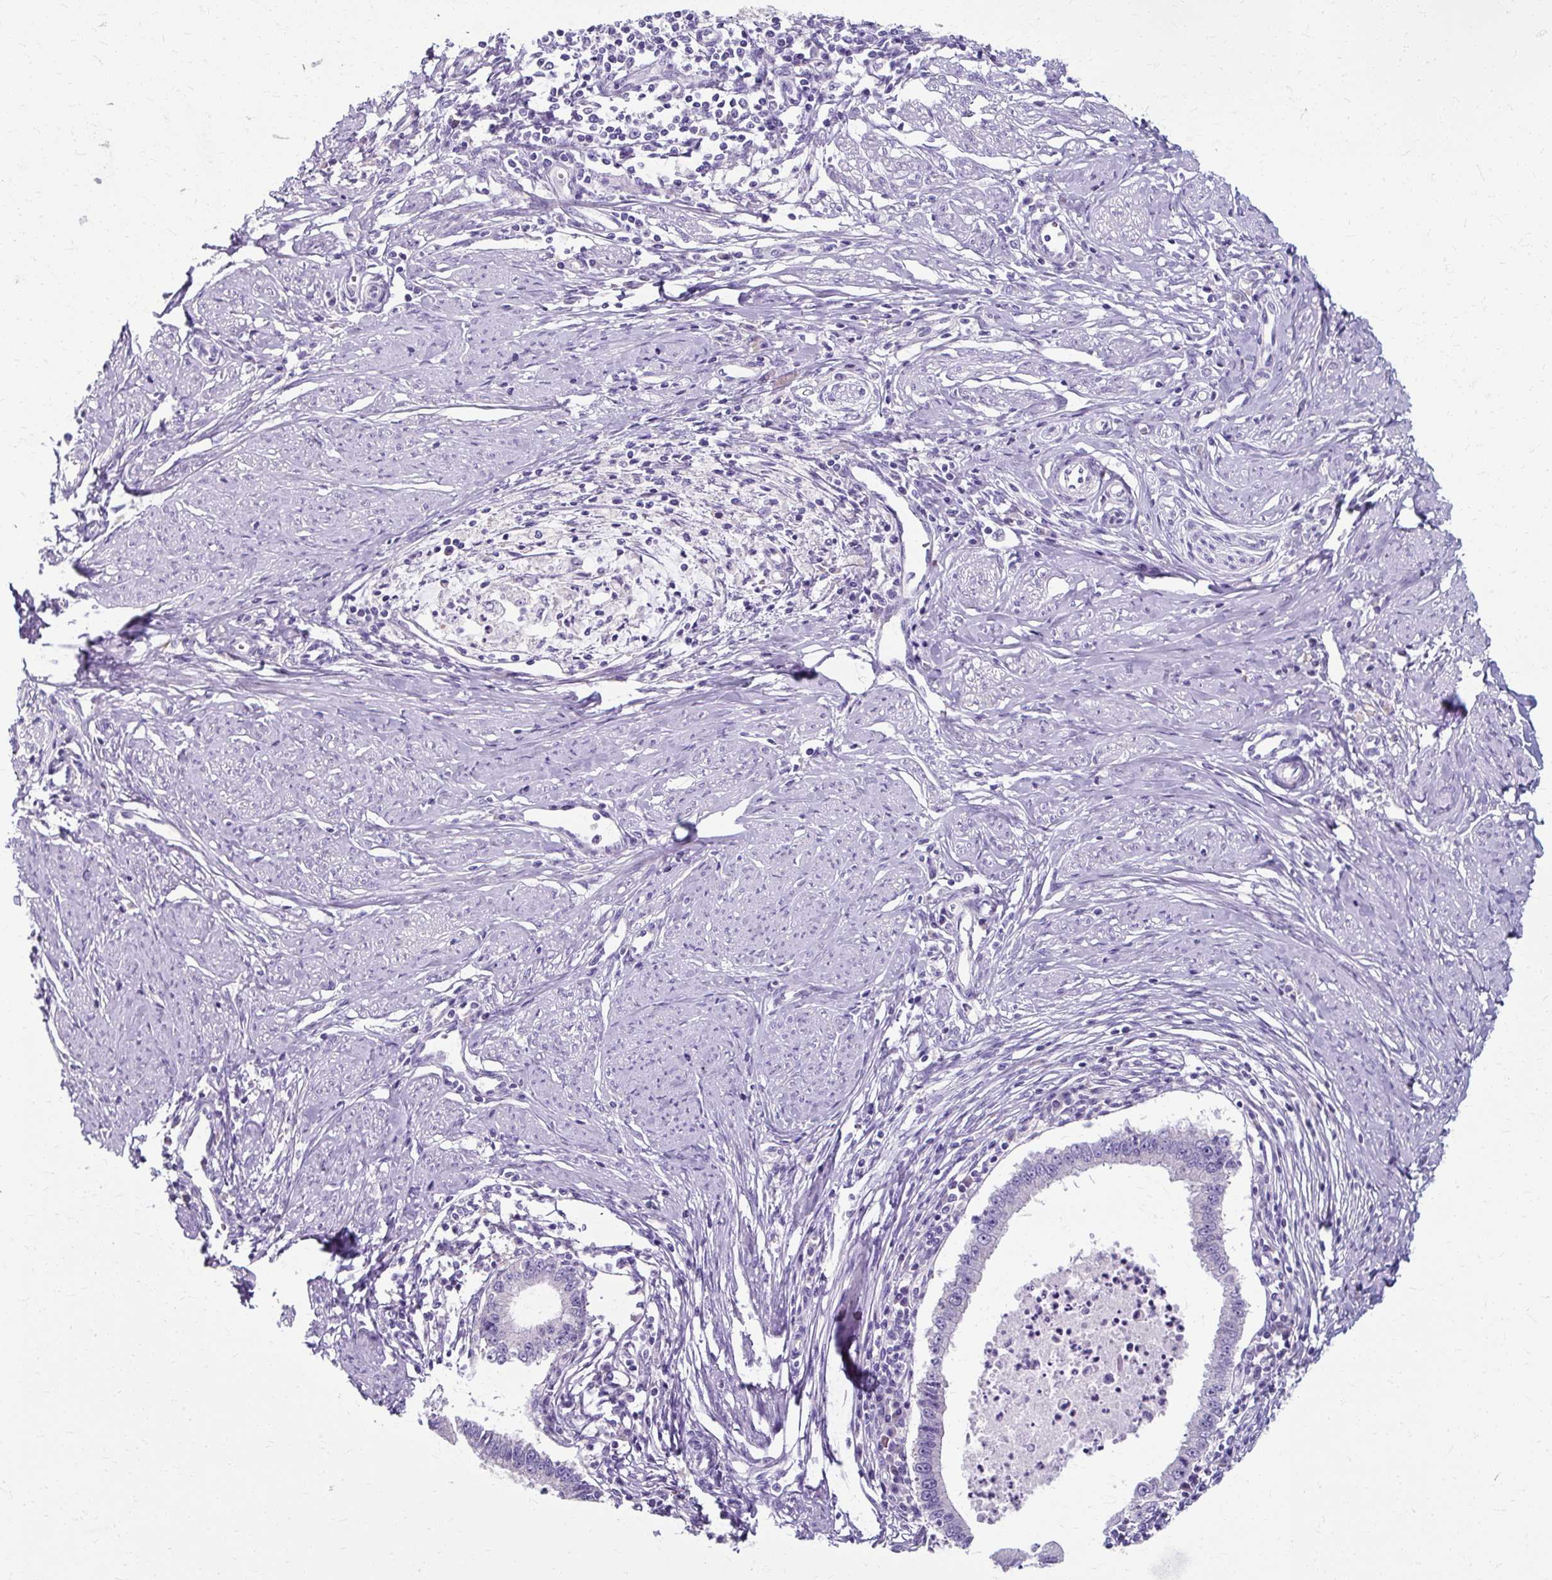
{"staining": {"intensity": "negative", "quantity": "none", "location": "none"}, "tissue": "cervical cancer", "cell_type": "Tumor cells", "image_type": "cancer", "snomed": [{"axis": "morphology", "description": "Adenocarcinoma, NOS"}, {"axis": "topography", "description": "Cervix"}], "caption": "Immunohistochemistry micrograph of cervical adenocarcinoma stained for a protein (brown), which displays no positivity in tumor cells.", "gene": "ZNF555", "patient": {"sex": "female", "age": 36}}